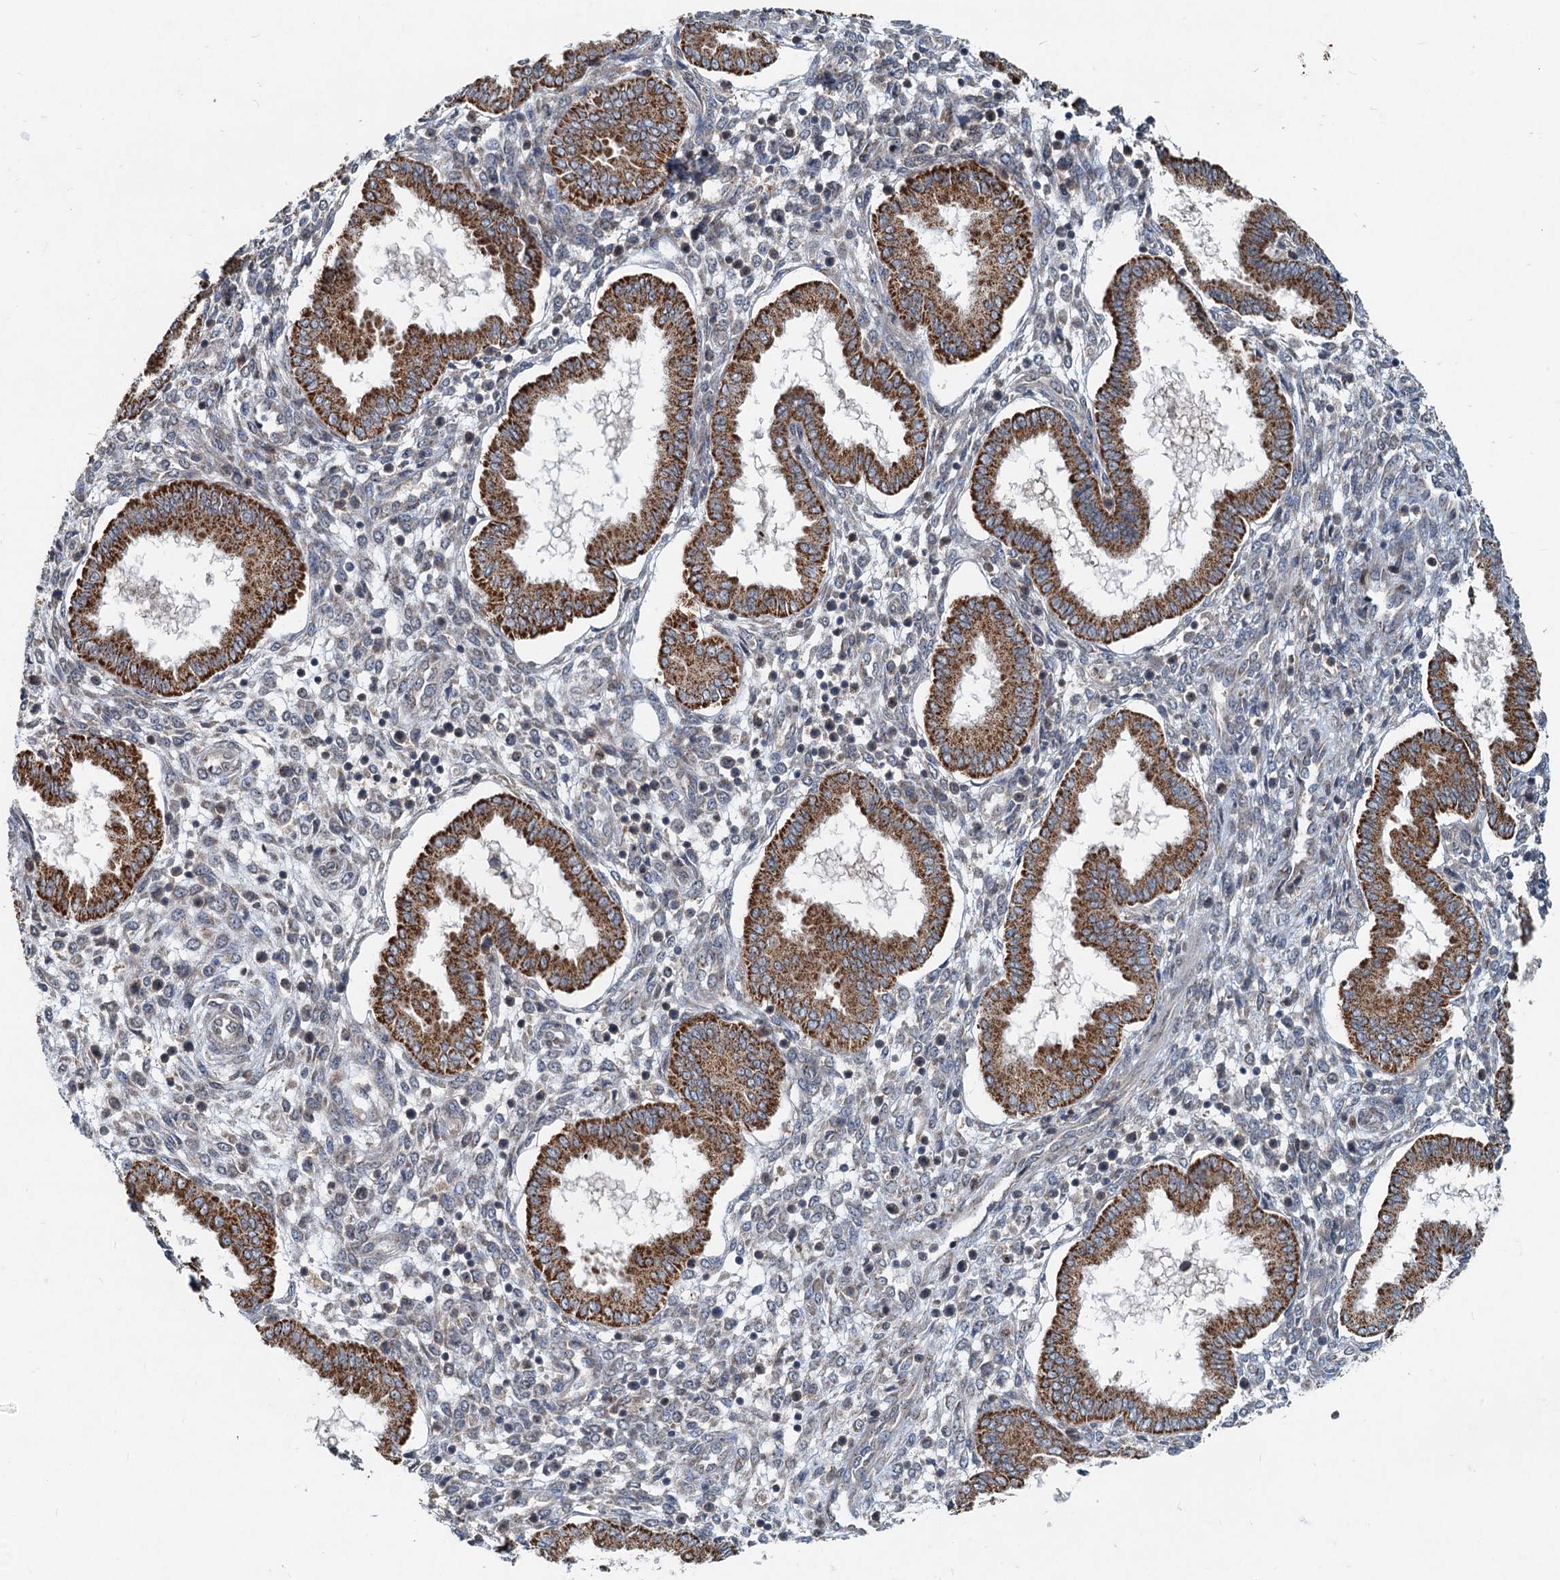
{"staining": {"intensity": "negative", "quantity": "none", "location": "none"}, "tissue": "endometrium", "cell_type": "Cells in endometrial stroma", "image_type": "normal", "snomed": [{"axis": "morphology", "description": "Normal tissue, NOS"}, {"axis": "topography", "description": "Endometrium"}], "caption": "Human endometrium stained for a protein using immunohistochemistry (IHC) shows no expression in cells in endometrial stroma.", "gene": "CEP68", "patient": {"sex": "female", "age": 24}}